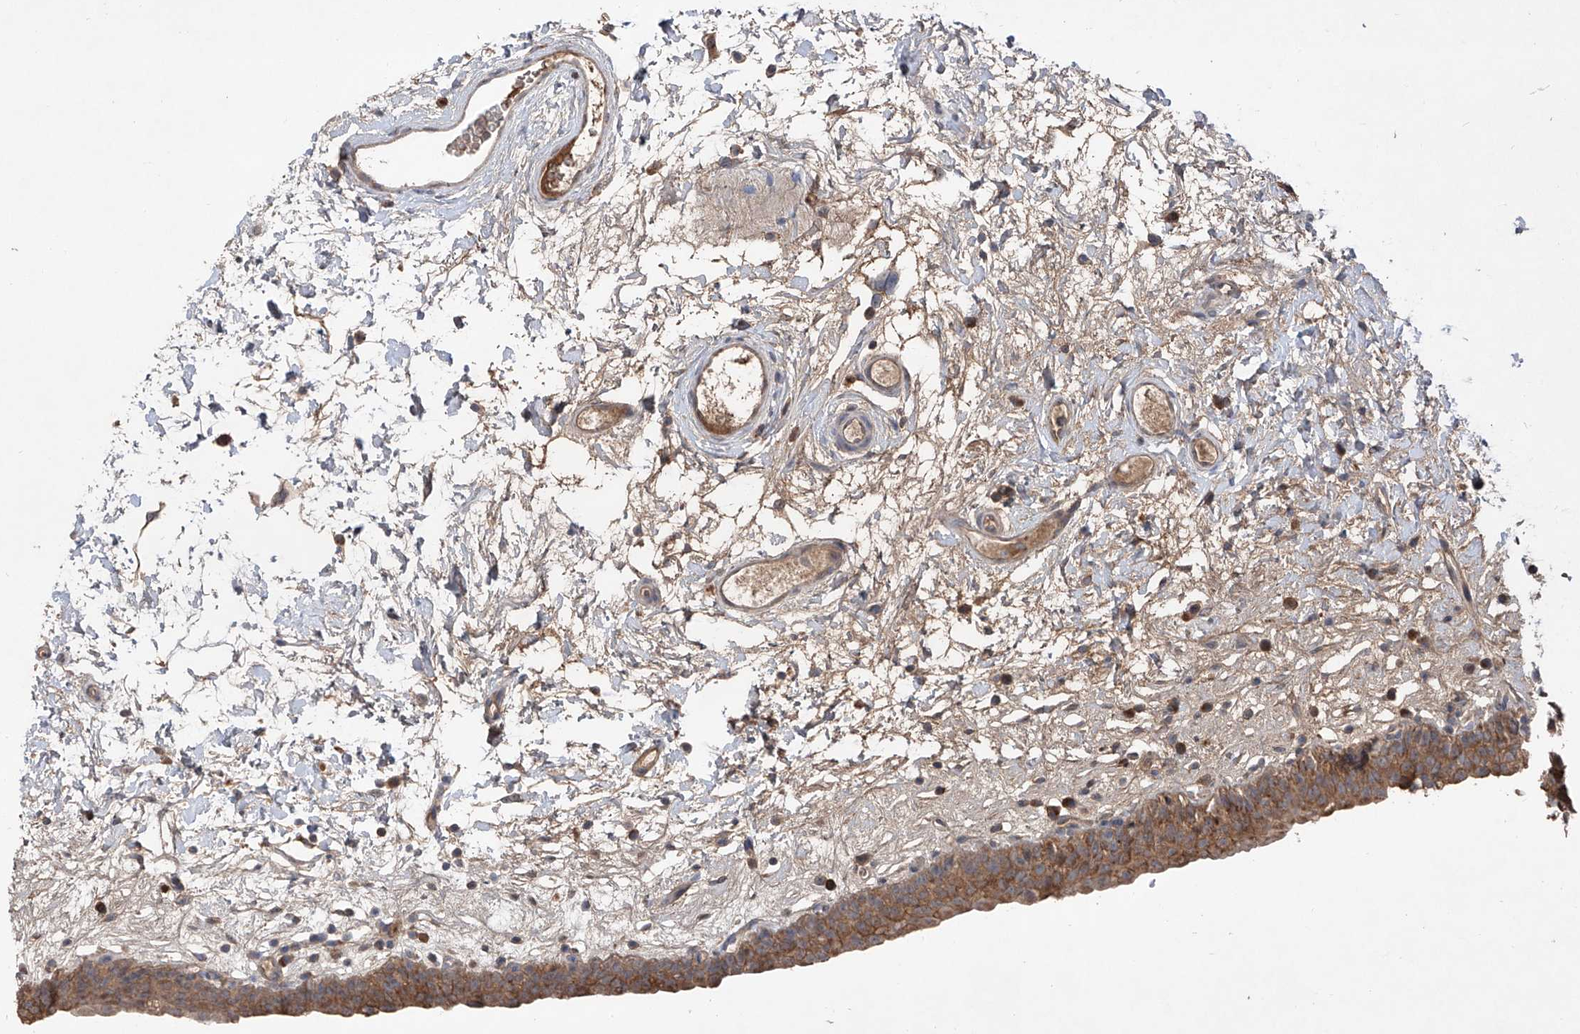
{"staining": {"intensity": "moderate", "quantity": ">75%", "location": "cytoplasmic/membranous"}, "tissue": "urinary bladder", "cell_type": "Urothelial cells", "image_type": "normal", "snomed": [{"axis": "morphology", "description": "Normal tissue, NOS"}, {"axis": "topography", "description": "Urinary bladder"}], "caption": "This is a histology image of immunohistochemistry (IHC) staining of unremarkable urinary bladder, which shows moderate staining in the cytoplasmic/membranous of urothelial cells.", "gene": "EDN1", "patient": {"sex": "male", "age": 83}}